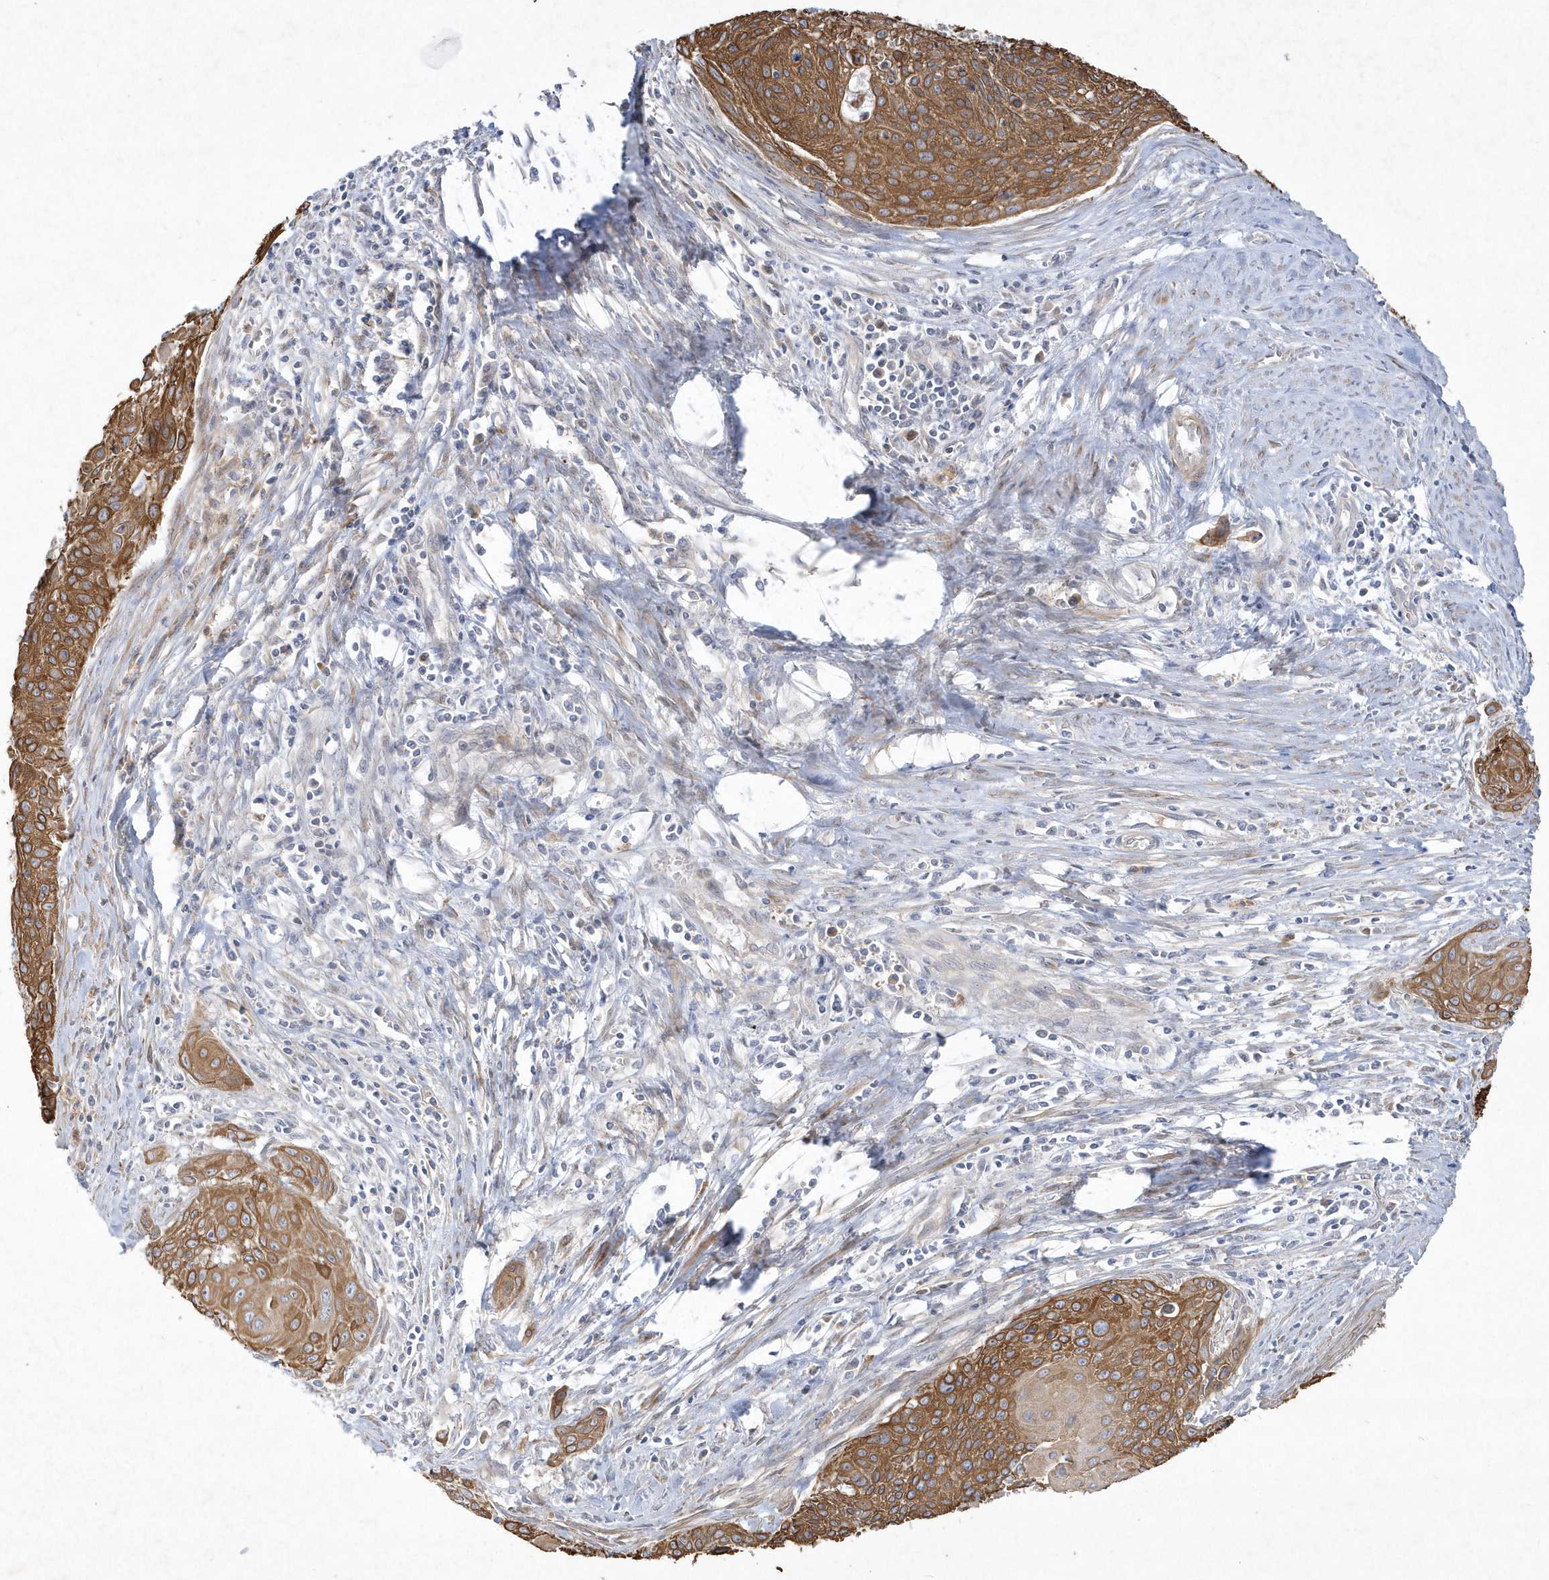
{"staining": {"intensity": "strong", "quantity": ">75%", "location": "cytoplasmic/membranous"}, "tissue": "cervical cancer", "cell_type": "Tumor cells", "image_type": "cancer", "snomed": [{"axis": "morphology", "description": "Squamous cell carcinoma, NOS"}, {"axis": "topography", "description": "Cervix"}], "caption": "High-power microscopy captured an immunohistochemistry (IHC) histopathology image of cervical cancer (squamous cell carcinoma), revealing strong cytoplasmic/membranous expression in about >75% of tumor cells. (DAB (3,3'-diaminobenzidine) = brown stain, brightfield microscopy at high magnification).", "gene": "LARS1", "patient": {"sex": "female", "age": 55}}